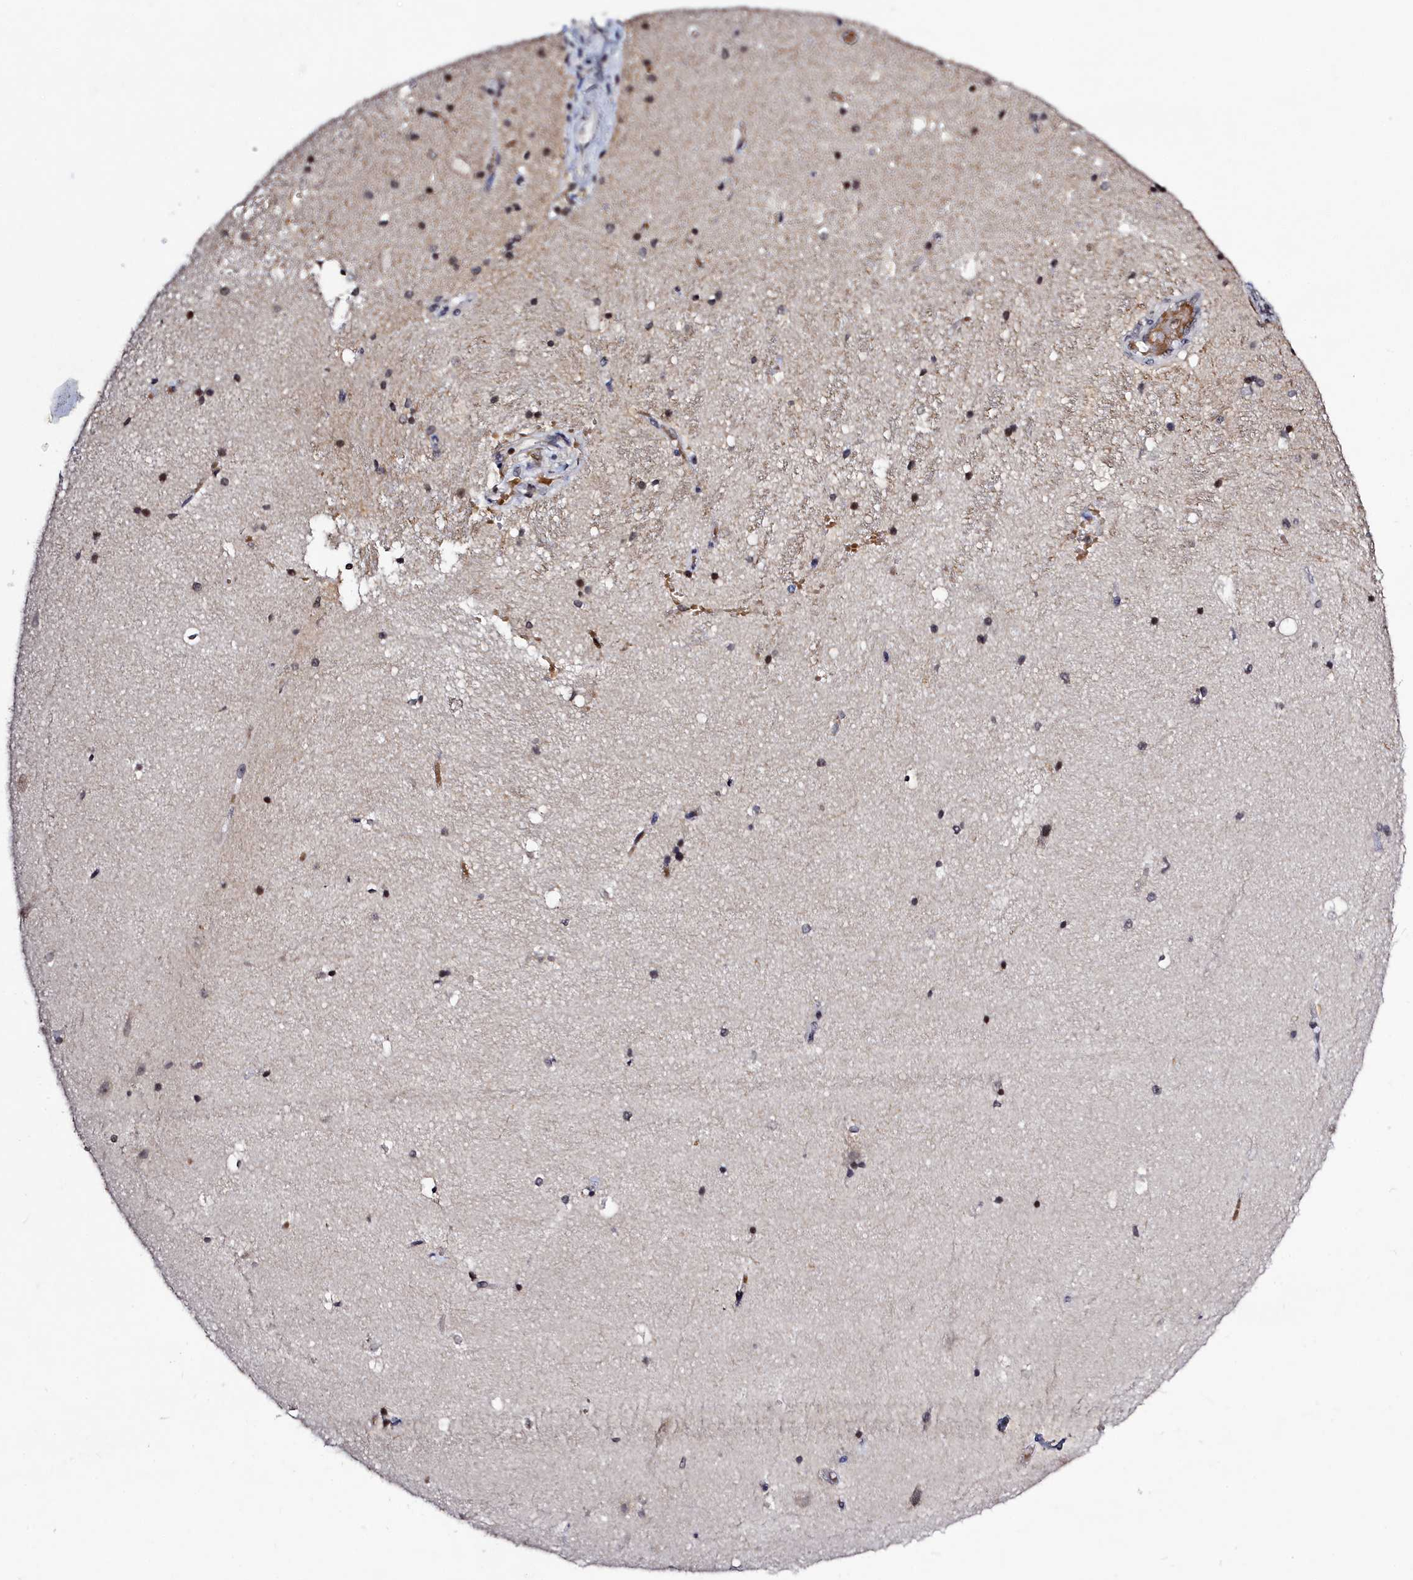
{"staining": {"intensity": "negative", "quantity": "none", "location": "none"}, "tissue": "hippocampus", "cell_type": "Glial cells", "image_type": "normal", "snomed": [{"axis": "morphology", "description": "Normal tissue, NOS"}, {"axis": "topography", "description": "Hippocampus"}], "caption": "Immunohistochemical staining of normal hippocampus displays no significant staining in glial cells. (Brightfield microscopy of DAB immunohistochemistry at high magnification).", "gene": "FZD4", "patient": {"sex": "female", "age": 52}}